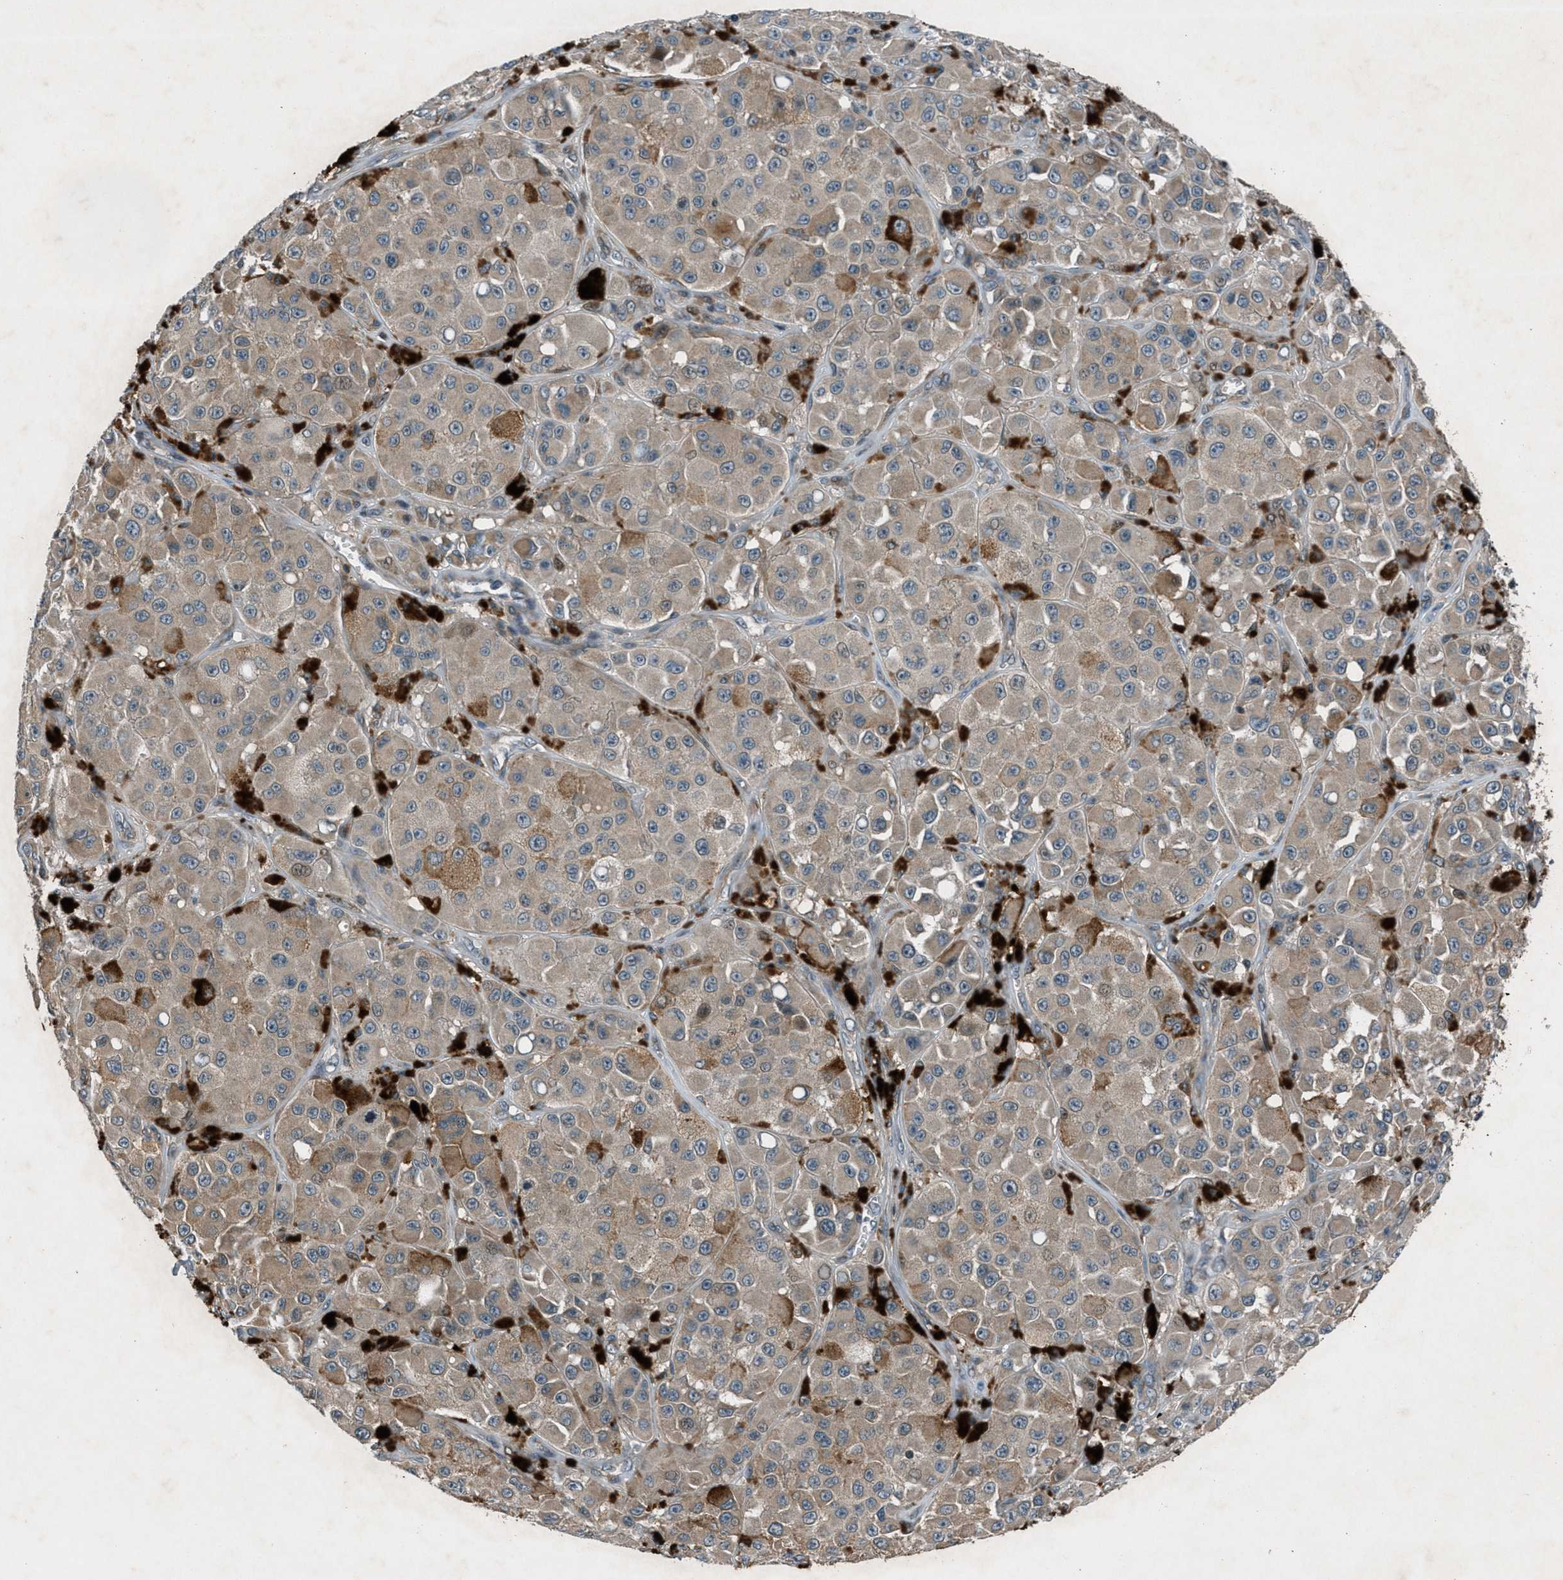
{"staining": {"intensity": "weak", "quantity": ">75%", "location": "cytoplasmic/membranous"}, "tissue": "melanoma", "cell_type": "Tumor cells", "image_type": "cancer", "snomed": [{"axis": "morphology", "description": "Malignant melanoma, NOS"}, {"axis": "topography", "description": "Skin"}], "caption": "Immunohistochemistry (IHC) (DAB) staining of human melanoma reveals weak cytoplasmic/membranous protein positivity in approximately >75% of tumor cells.", "gene": "EPSTI1", "patient": {"sex": "male", "age": 84}}